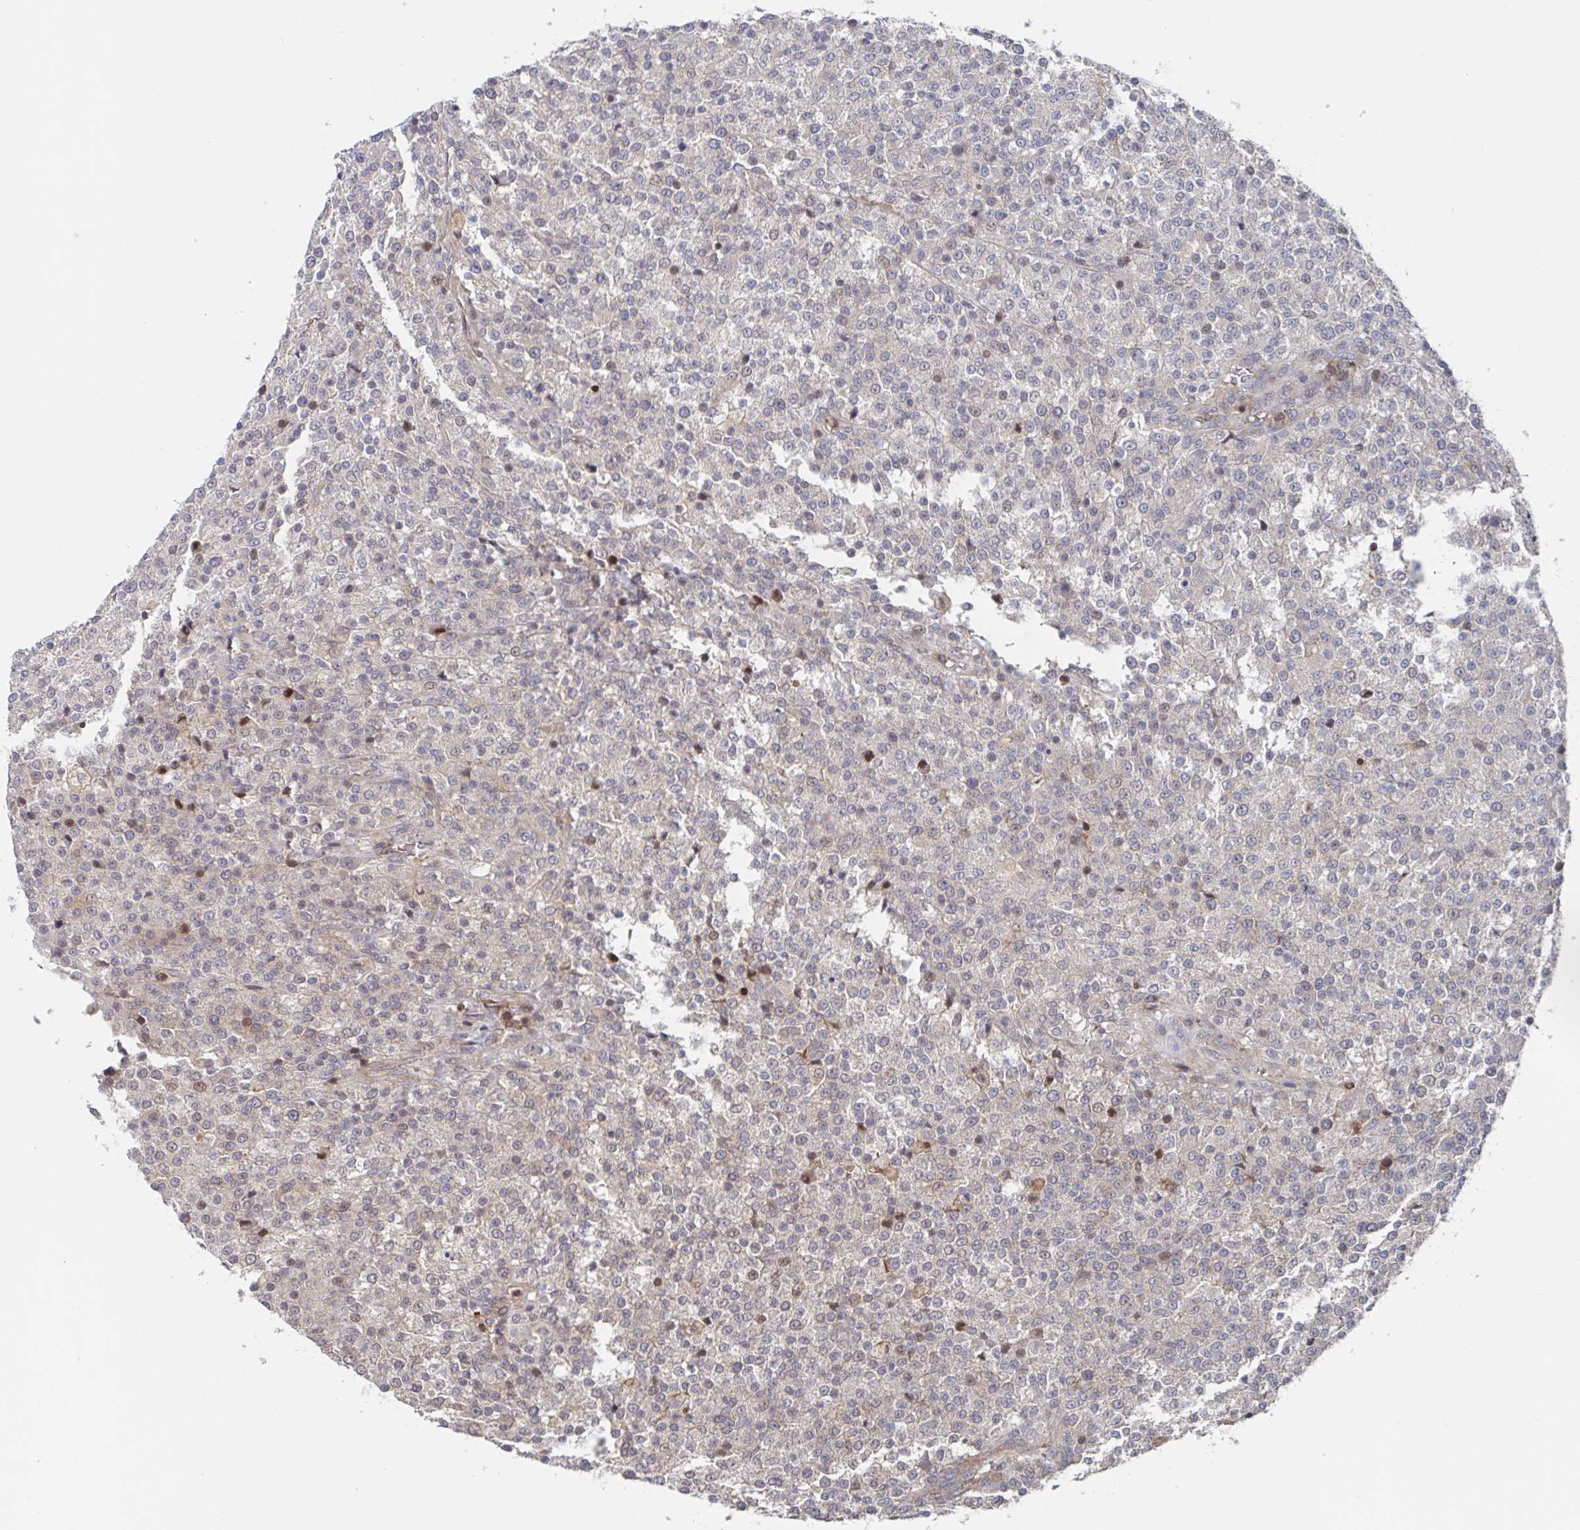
{"staining": {"intensity": "moderate", "quantity": "<25%", "location": "nuclear"}, "tissue": "testis cancer", "cell_type": "Tumor cells", "image_type": "cancer", "snomed": [{"axis": "morphology", "description": "Seminoma, NOS"}, {"axis": "topography", "description": "Testis"}], "caption": "This is an image of immunohistochemistry (IHC) staining of testis cancer, which shows moderate staining in the nuclear of tumor cells.", "gene": "DHRS12", "patient": {"sex": "male", "age": 59}}